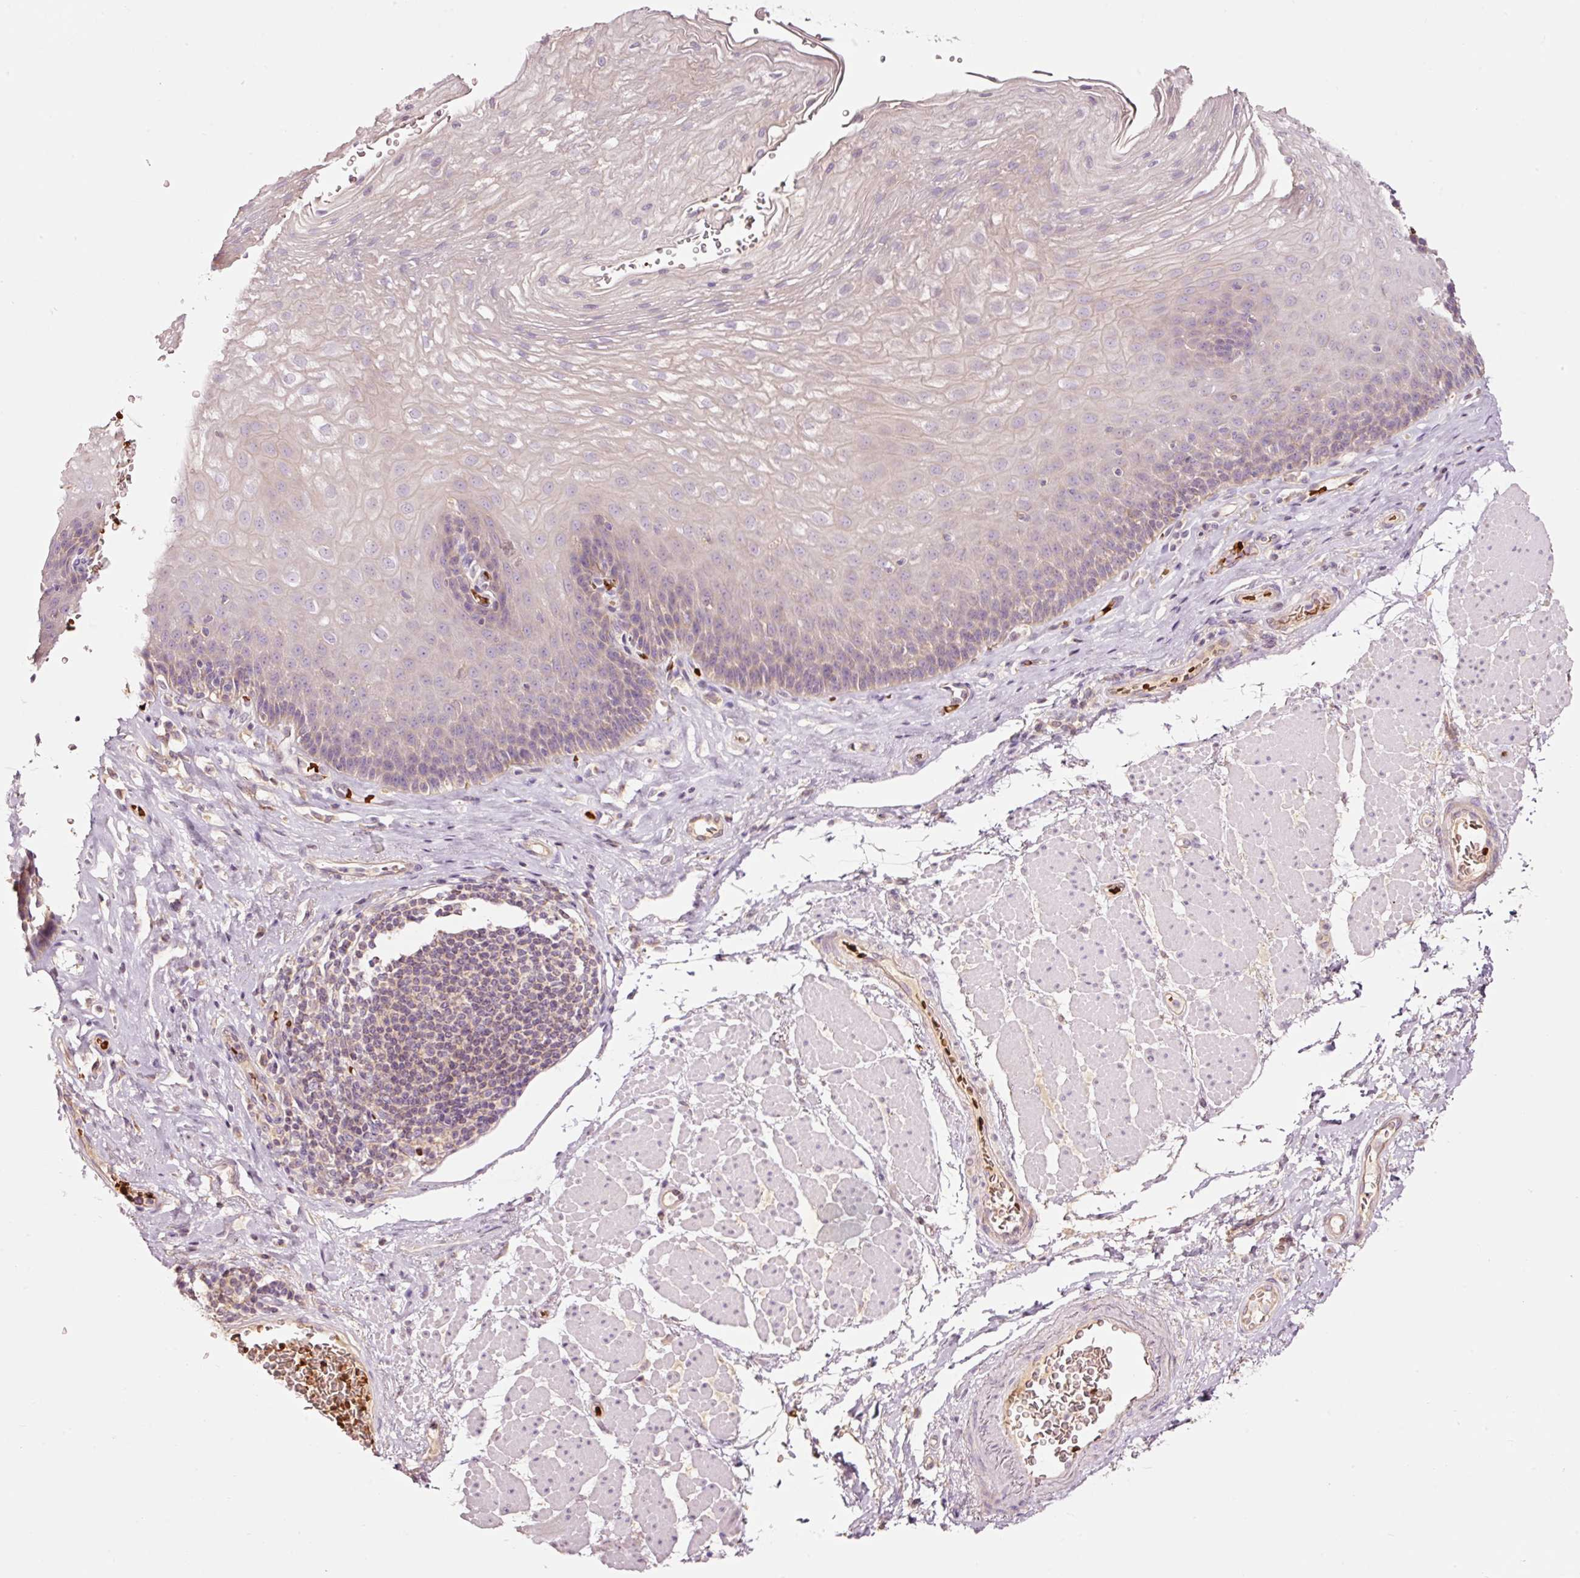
{"staining": {"intensity": "weak", "quantity": "<25%", "location": "cytoplasmic/membranous"}, "tissue": "esophagus", "cell_type": "Squamous epithelial cells", "image_type": "normal", "snomed": [{"axis": "morphology", "description": "Normal tissue, NOS"}, {"axis": "topography", "description": "Esophagus"}], "caption": "This is a histopathology image of immunohistochemistry staining of benign esophagus, which shows no staining in squamous epithelial cells. Brightfield microscopy of immunohistochemistry stained with DAB (3,3'-diaminobenzidine) (brown) and hematoxylin (blue), captured at high magnification.", "gene": "LDHAL6B", "patient": {"sex": "female", "age": 66}}